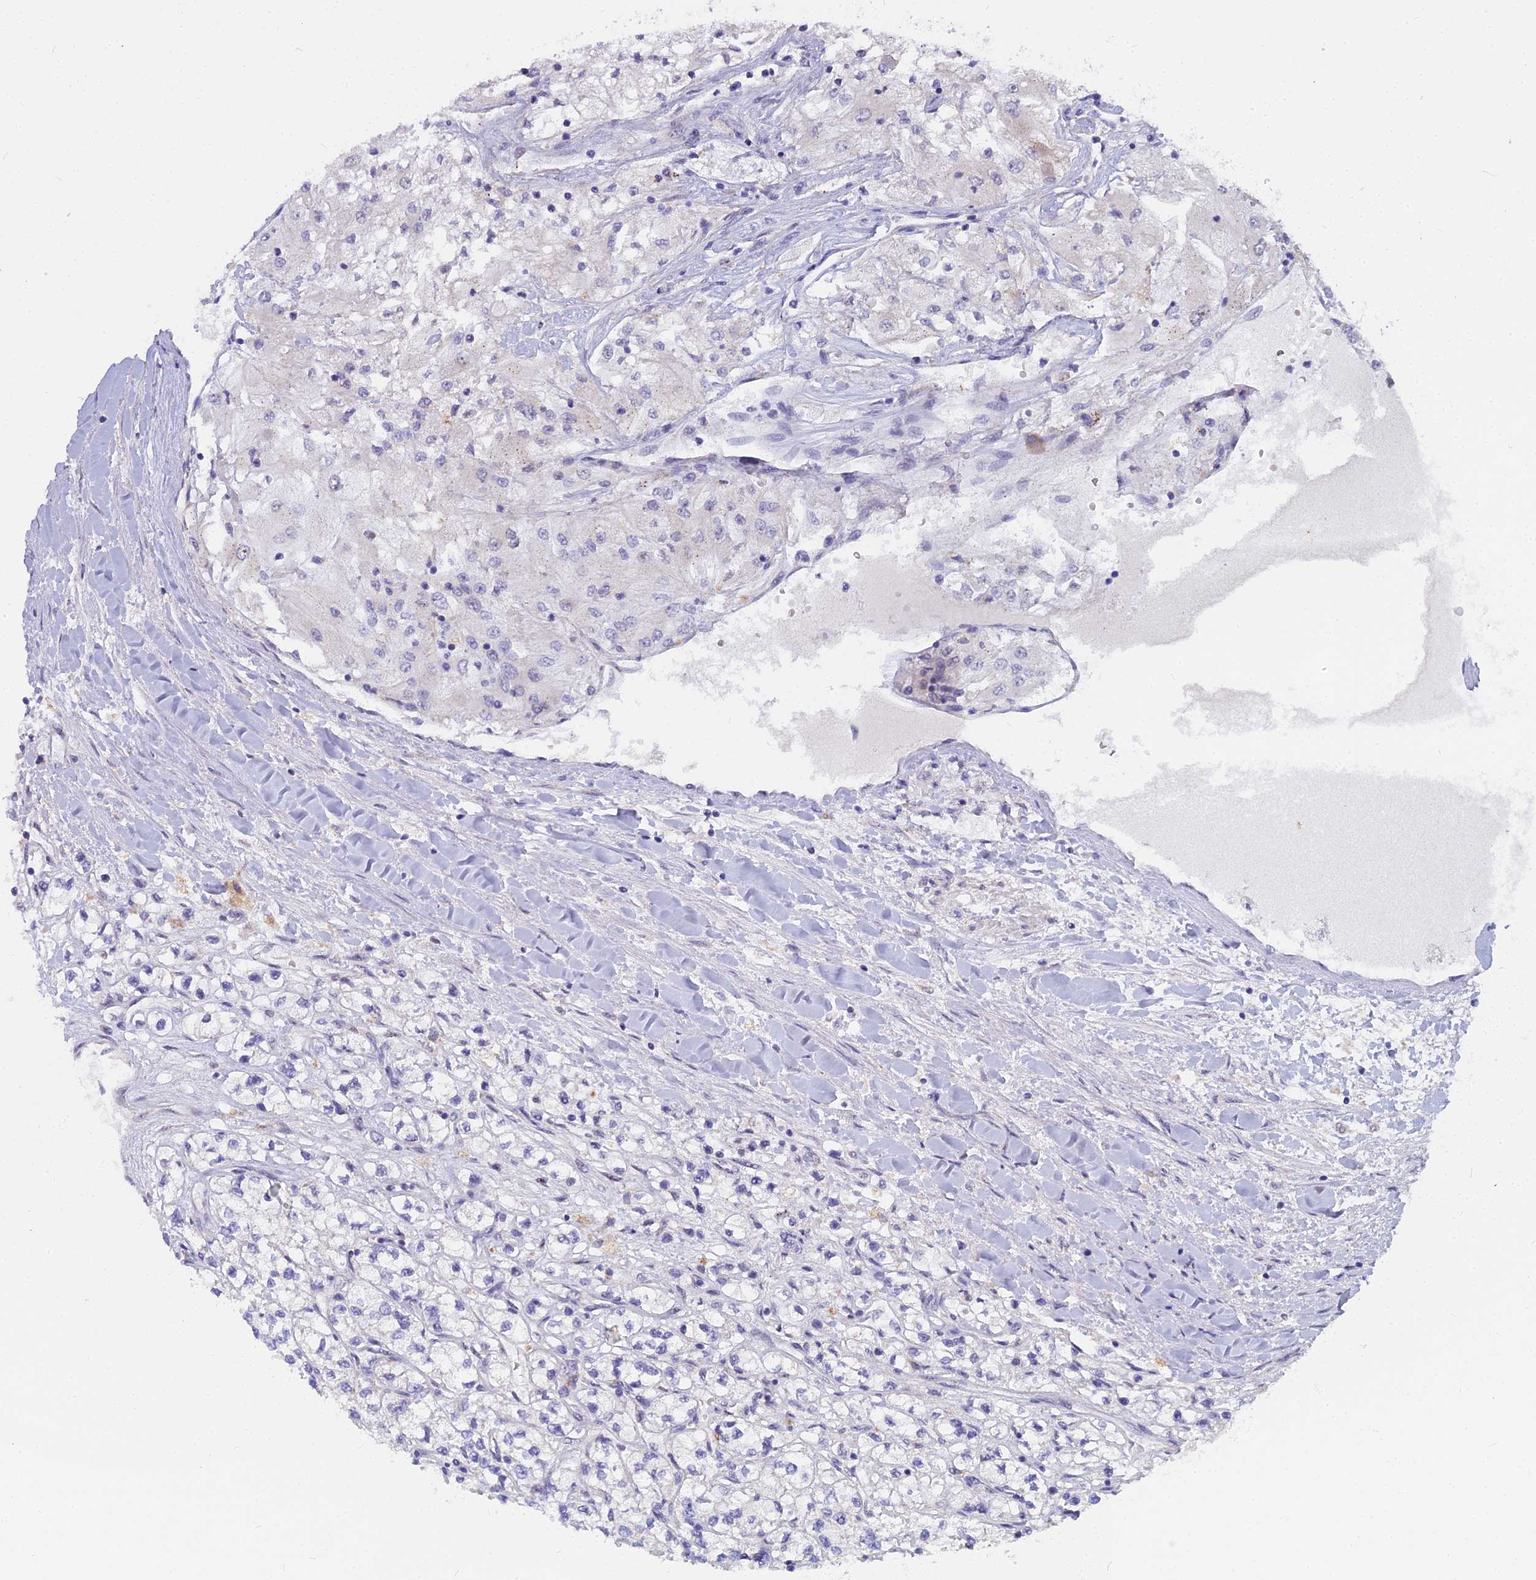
{"staining": {"intensity": "negative", "quantity": "none", "location": "none"}, "tissue": "renal cancer", "cell_type": "Tumor cells", "image_type": "cancer", "snomed": [{"axis": "morphology", "description": "Adenocarcinoma, NOS"}, {"axis": "topography", "description": "Kidney"}], "caption": "There is no significant expression in tumor cells of renal cancer (adenocarcinoma).", "gene": "WDPCP", "patient": {"sex": "male", "age": 80}}